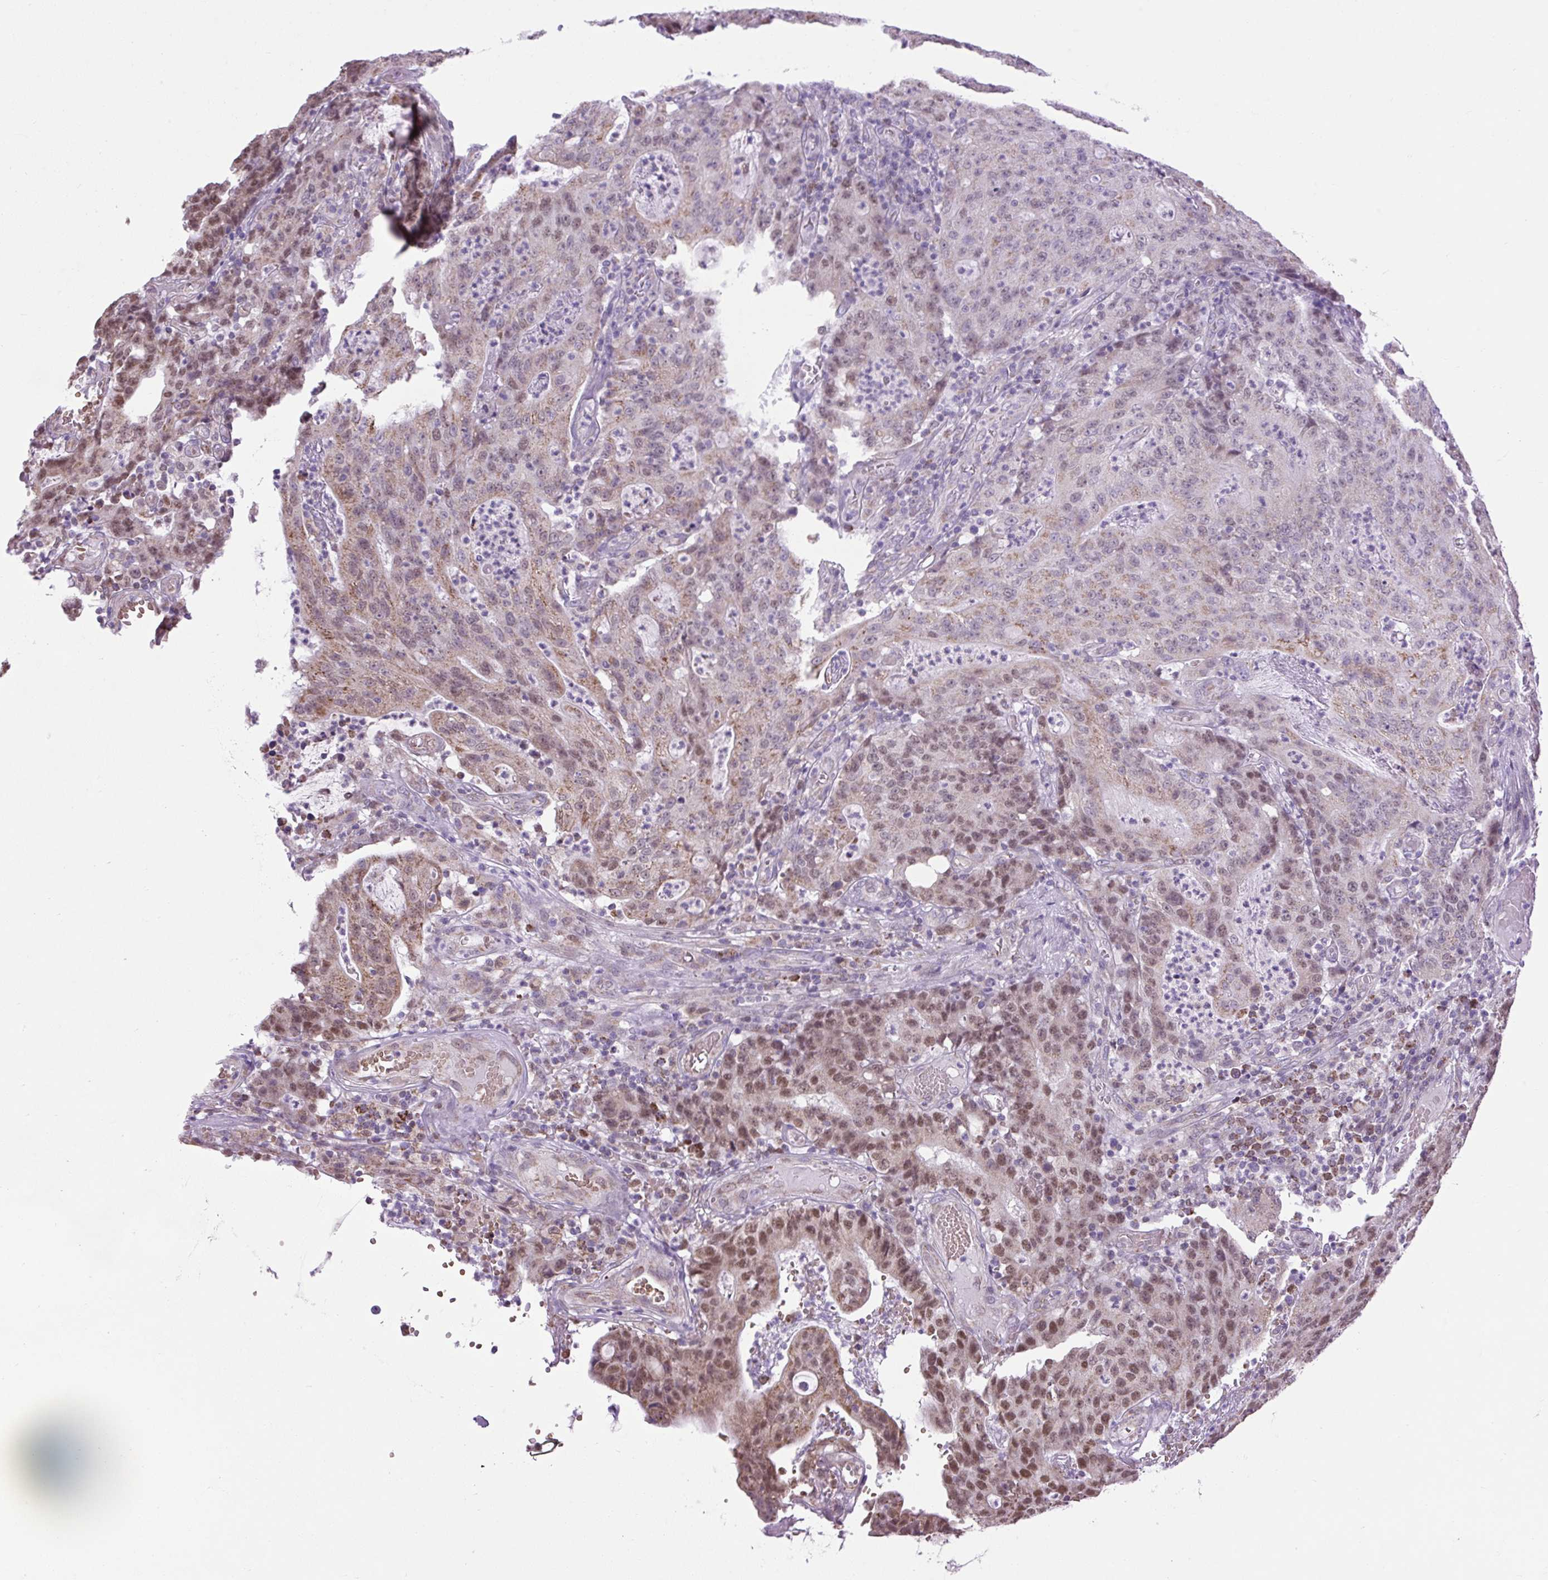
{"staining": {"intensity": "moderate", "quantity": "25%-75%", "location": "cytoplasmic/membranous,nuclear"}, "tissue": "colorectal cancer", "cell_type": "Tumor cells", "image_type": "cancer", "snomed": [{"axis": "morphology", "description": "Adenocarcinoma, NOS"}, {"axis": "topography", "description": "Colon"}], "caption": "The histopathology image displays immunohistochemical staining of colorectal adenocarcinoma. There is moderate cytoplasmic/membranous and nuclear expression is appreciated in approximately 25%-75% of tumor cells. The staining was performed using DAB (3,3'-diaminobenzidine), with brown indicating positive protein expression. Nuclei are stained blue with hematoxylin.", "gene": "SCO2", "patient": {"sex": "male", "age": 83}}